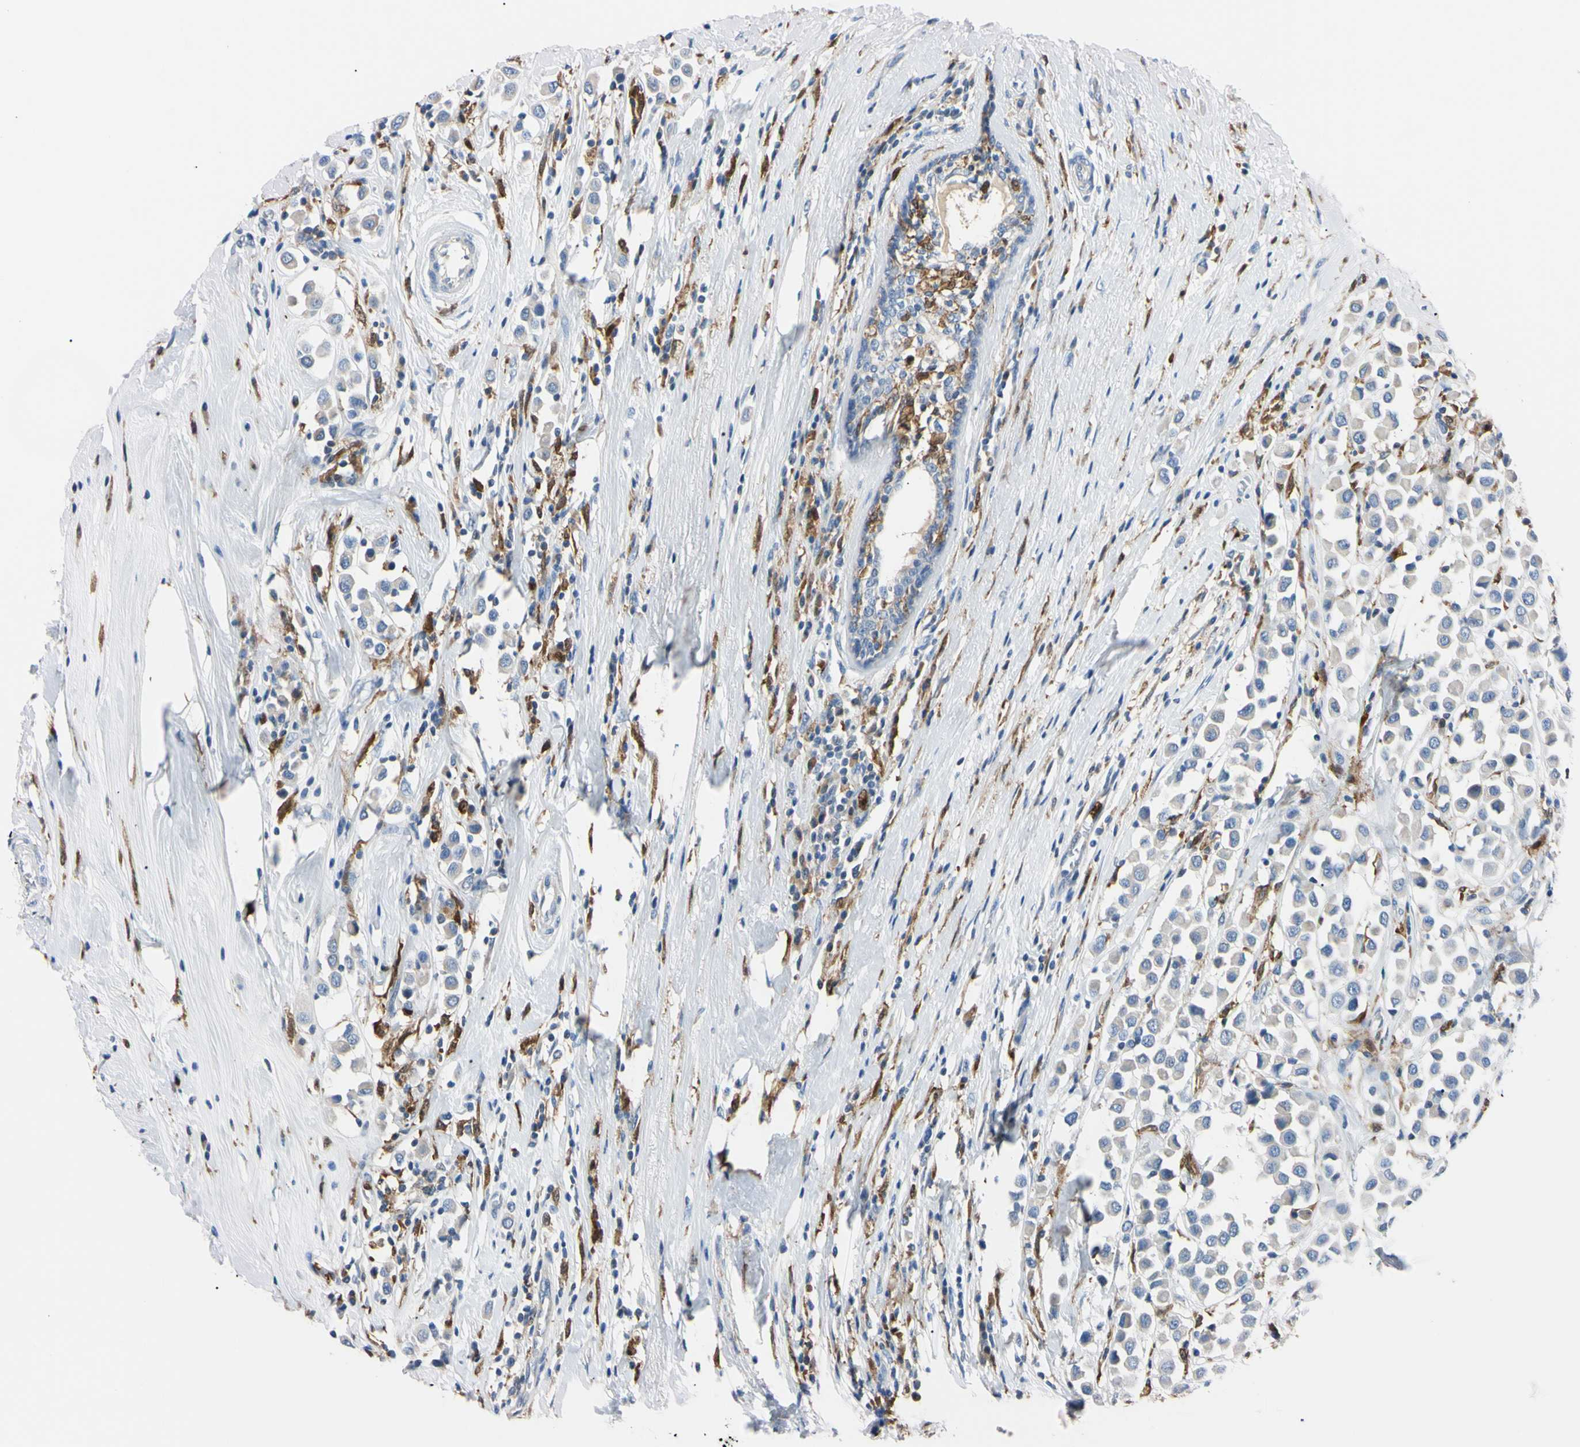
{"staining": {"intensity": "negative", "quantity": "none", "location": "none"}, "tissue": "breast cancer", "cell_type": "Tumor cells", "image_type": "cancer", "snomed": [{"axis": "morphology", "description": "Duct carcinoma"}, {"axis": "topography", "description": "Breast"}], "caption": "DAB (3,3'-diaminobenzidine) immunohistochemical staining of human breast cancer displays no significant expression in tumor cells.", "gene": "NCF4", "patient": {"sex": "female", "age": 61}}